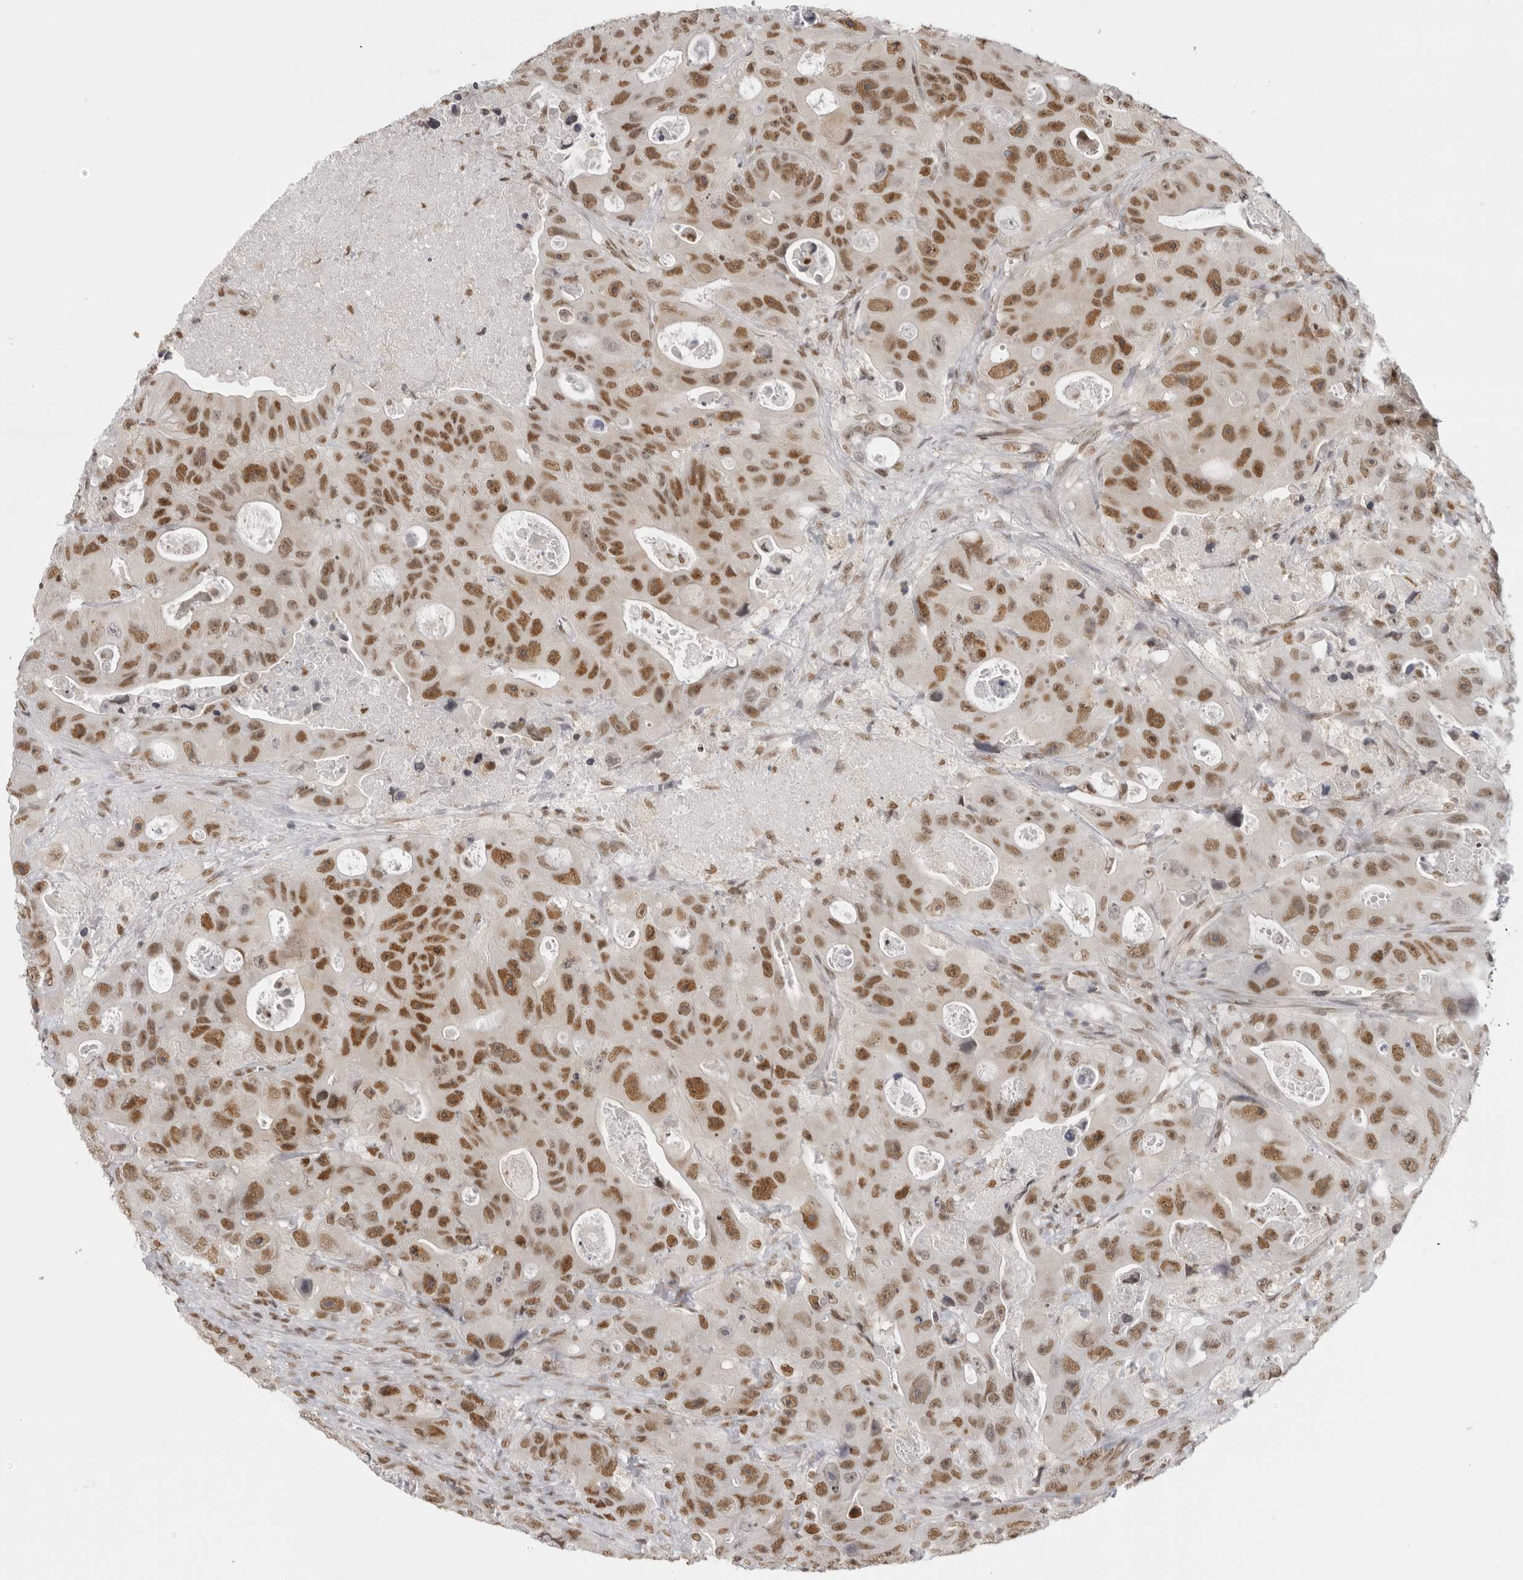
{"staining": {"intensity": "moderate", "quantity": ">75%", "location": "nuclear"}, "tissue": "colorectal cancer", "cell_type": "Tumor cells", "image_type": "cancer", "snomed": [{"axis": "morphology", "description": "Adenocarcinoma, NOS"}, {"axis": "topography", "description": "Colon"}], "caption": "Immunohistochemistry image of adenocarcinoma (colorectal) stained for a protein (brown), which exhibits medium levels of moderate nuclear staining in approximately >75% of tumor cells.", "gene": "RPA2", "patient": {"sex": "female", "age": 46}}